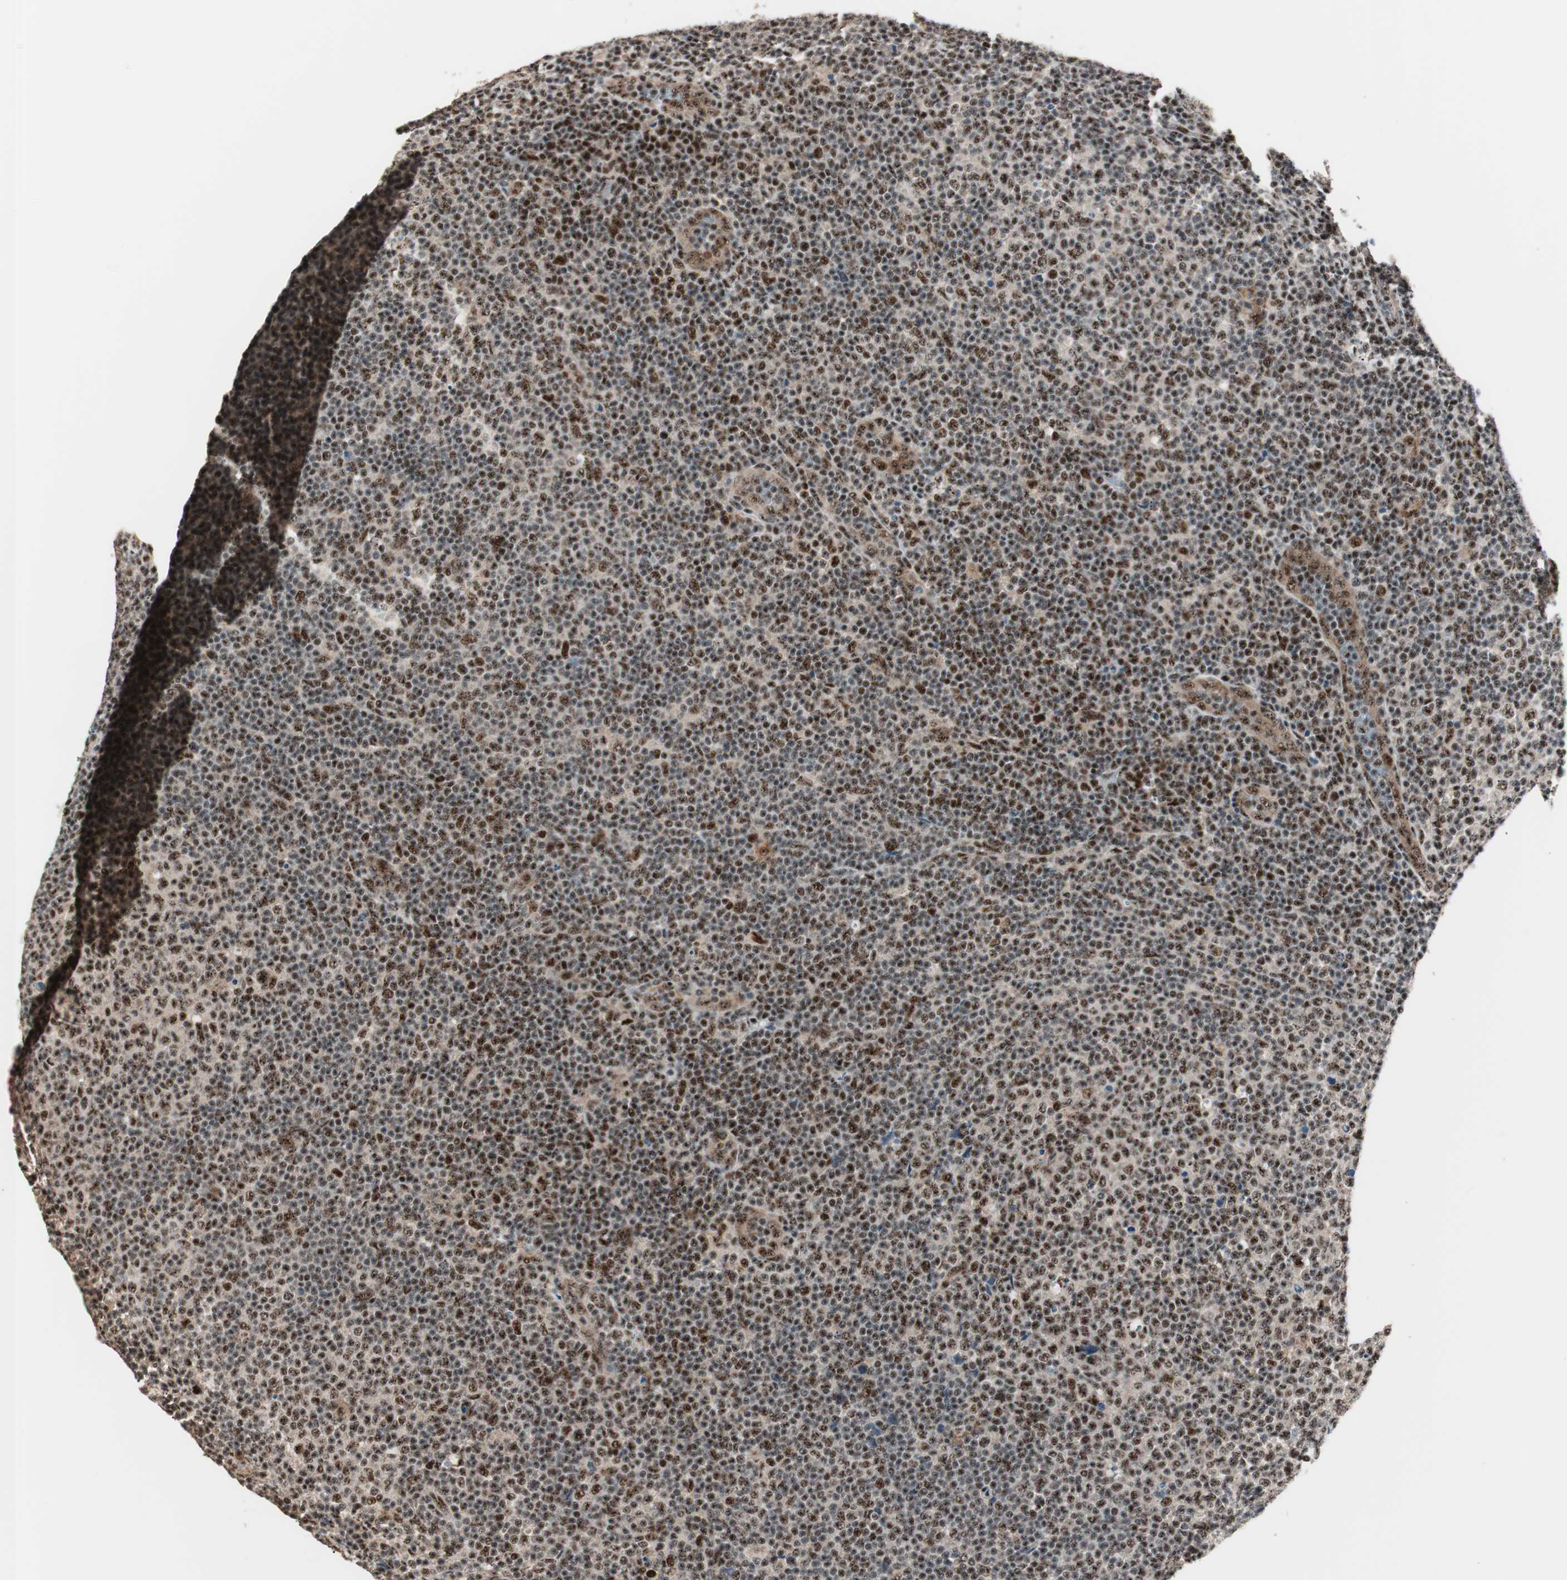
{"staining": {"intensity": "strong", "quantity": ">75%", "location": "nuclear"}, "tissue": "lymphoma", "cell_type": "Tumor cells", "image_type": "cancer", "snomed": [{"axis": "morphology", "description": "Malignant lymphoma, non-Hodgkin's type, Low grade"}, {"axis": "topography", "description": "Lymph node"}], "caption": "Protein expression analysis of lymphoma displays strong nuclear expression in approximately >75% of tumor cells. (DAB IHC, brown staining for protein, blue staining for nuclei).", "gene": "NR5A2", "patient": {"sex": "male", "age": 70}}